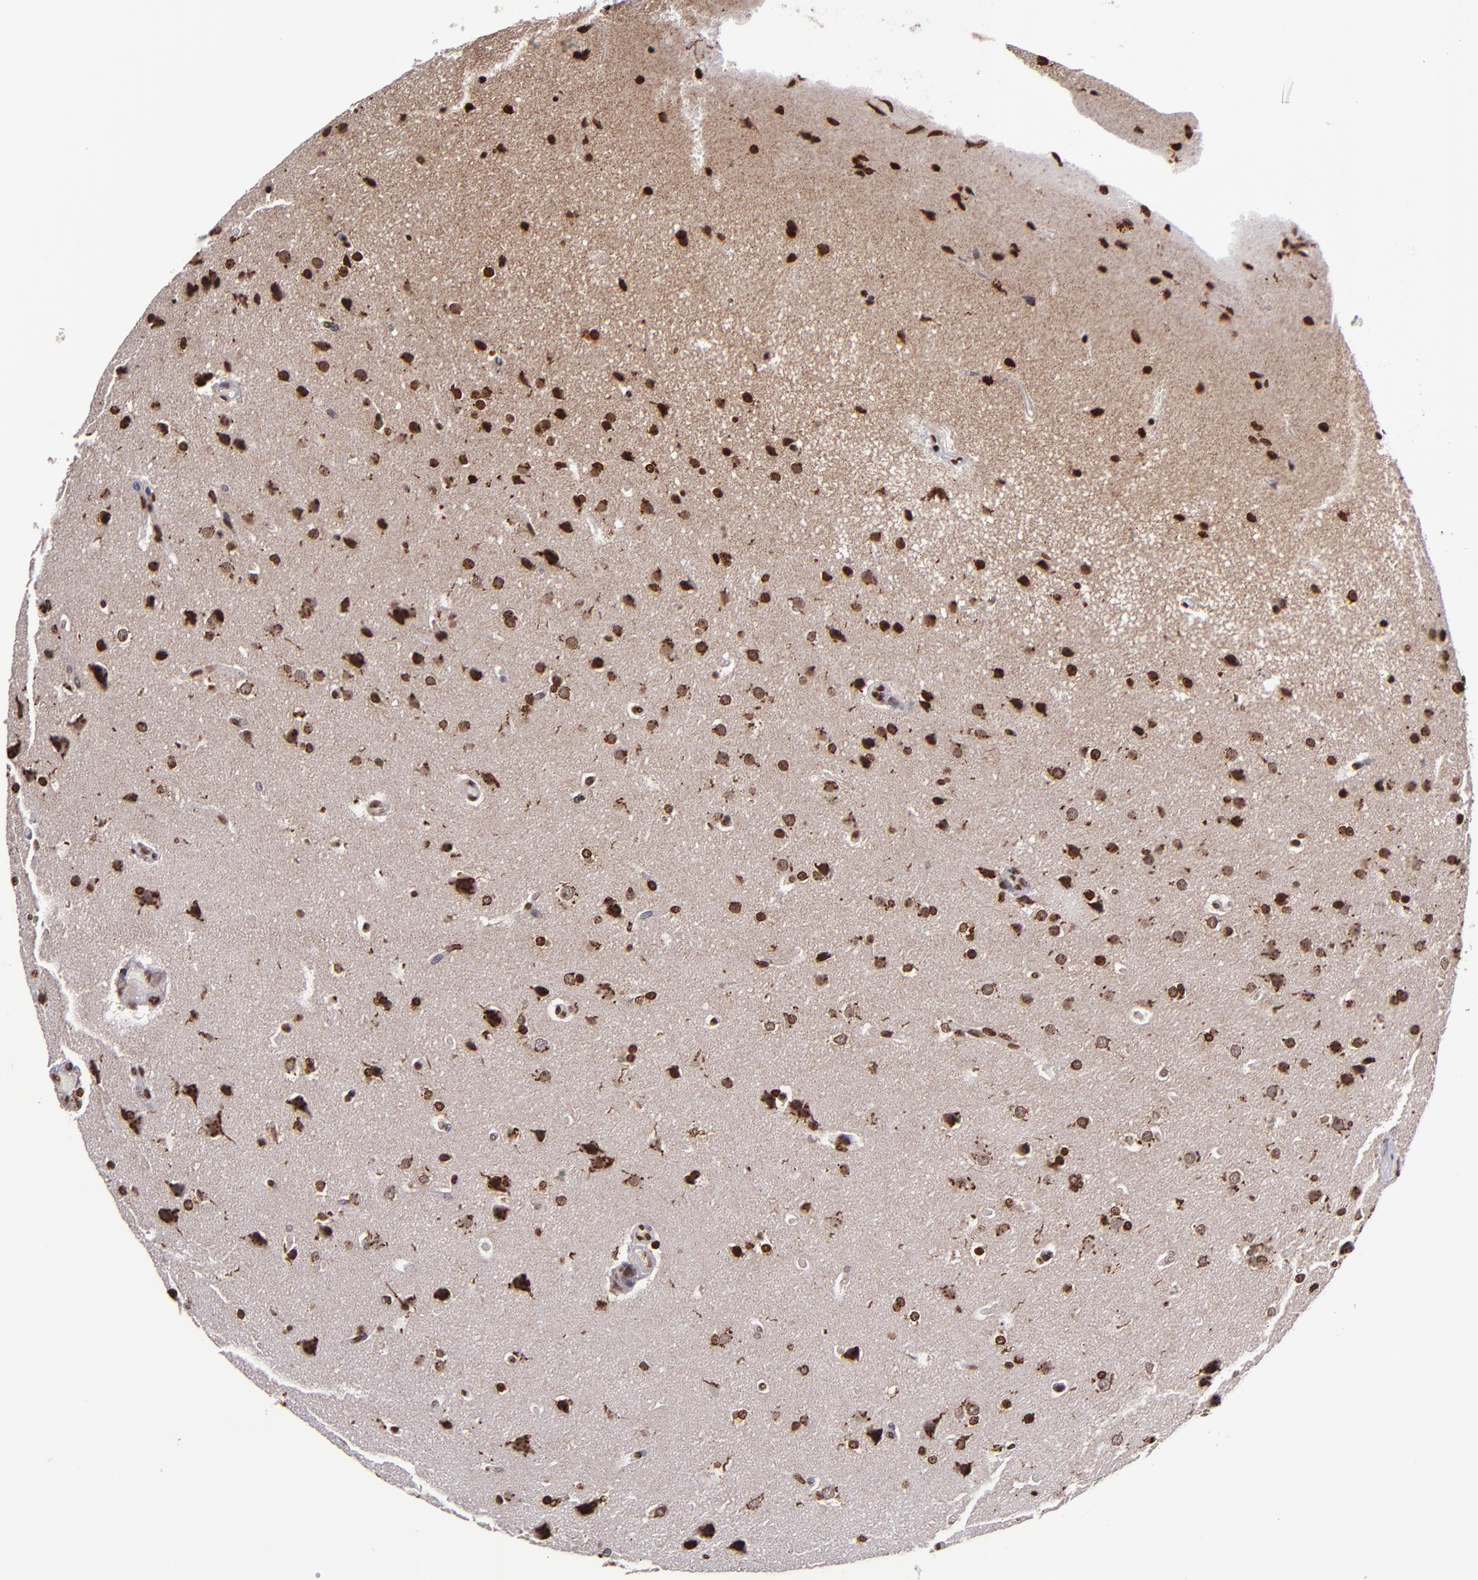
{"staining": {"intensity": "moderate", "quantity": ">75%", "location": "nuclear"}, "tissue": "glioma", "cell_type": "Tumor cells", "image_type": "cancer", "snomed": [{"axis": "morphology", "description": "Glioma, malignant, Low grade"}, {"axis": "topography", "description": "Cerebral cortex"}], "caption": "Glioma tissue displays moderate nuclear expression in about >75% of tumor cells", "gene": "CSDC2", "patient": {"sex": "female", "age": 47}}